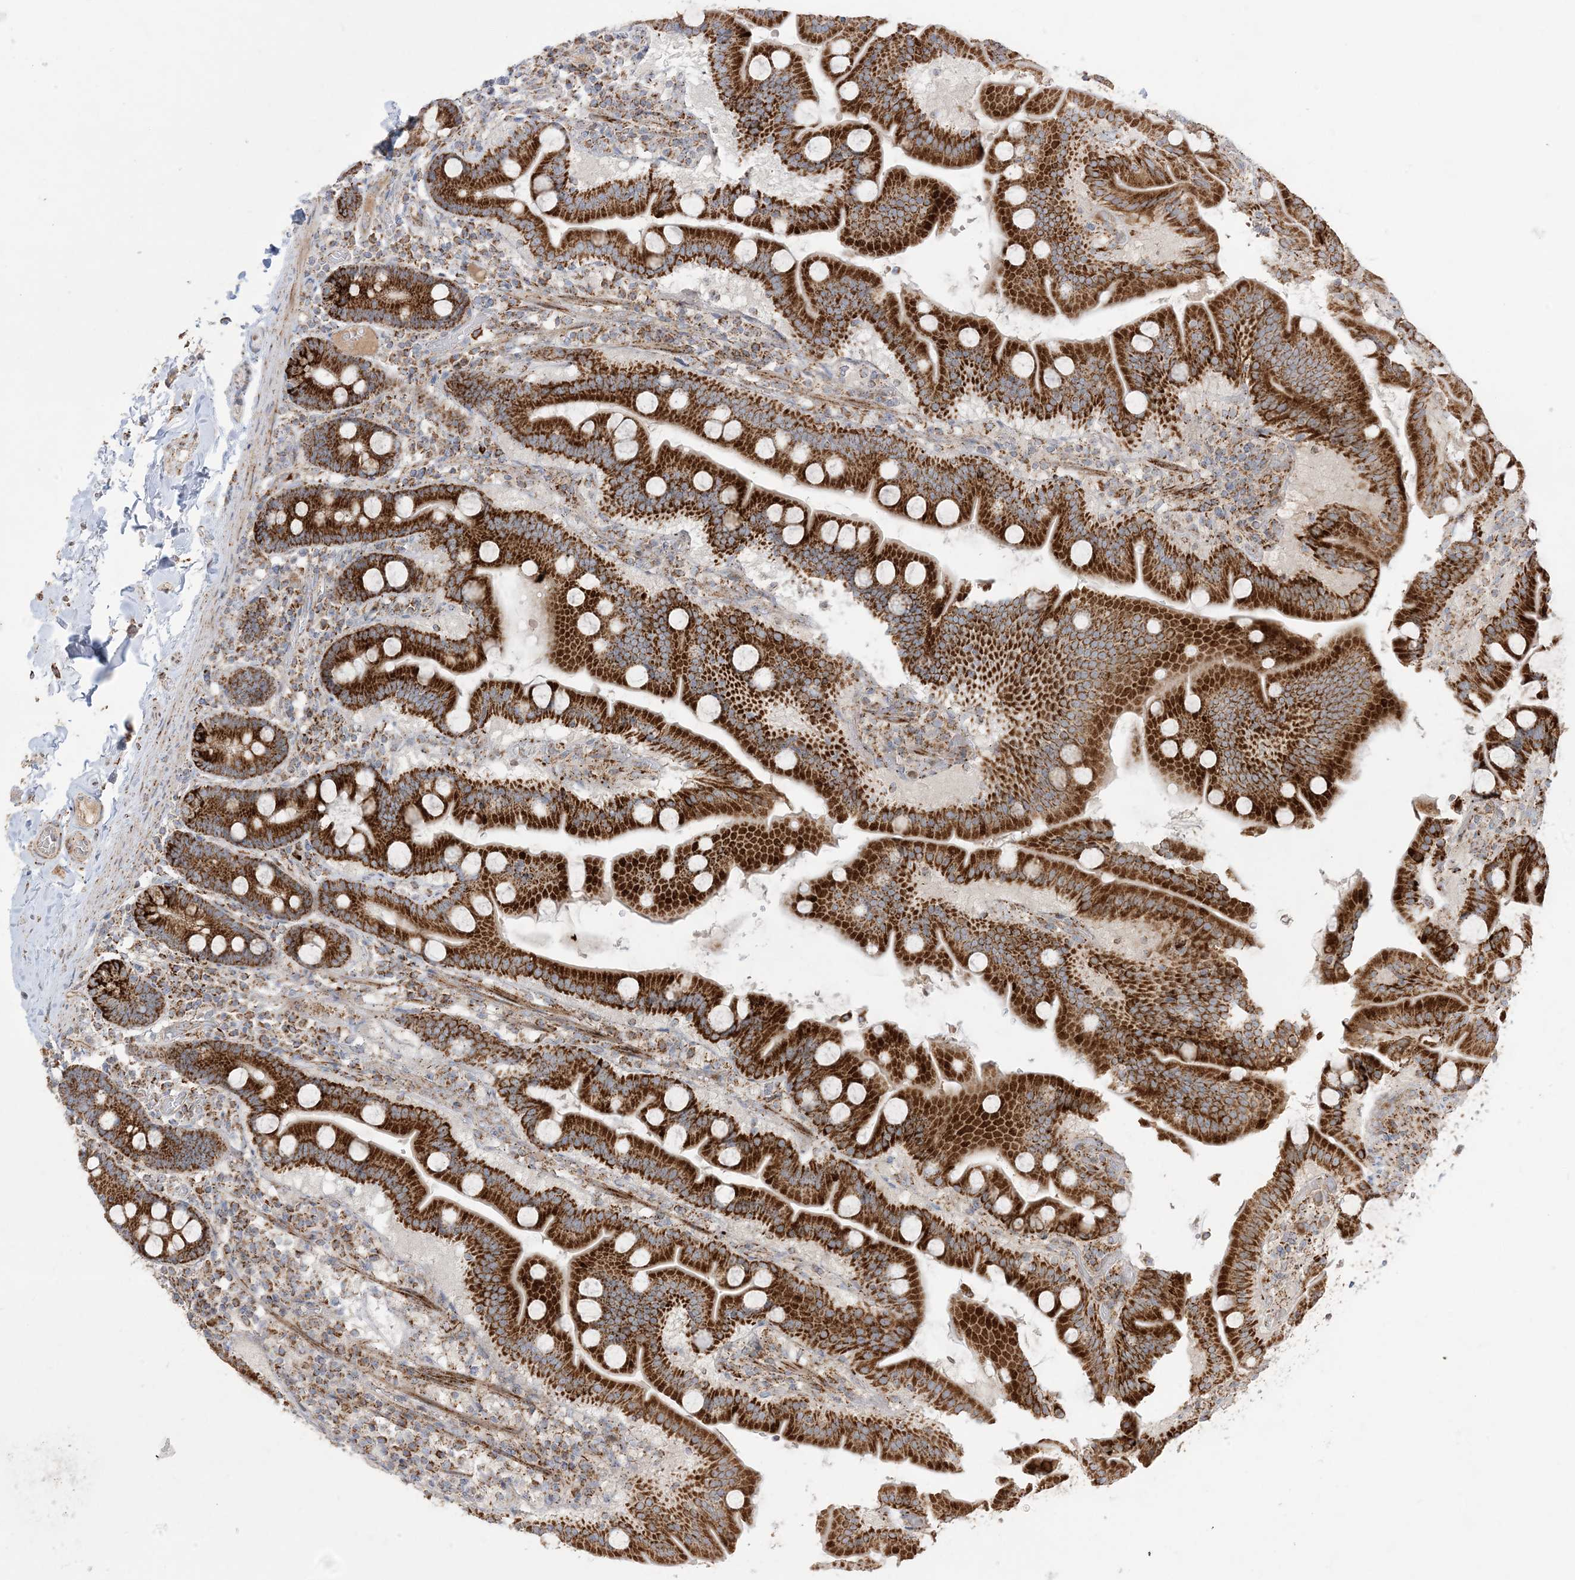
{"staining": {"intensity": "strong", "quantity": ">75%", "location": "cytoplasmic/membranous"}, "tissue": "duodenum", "cell_type": "Glandular cells", "image_type": "normal", "snomed": [{"axis": "morphology", "description": "Normal tissue, NOS"}, {"axis": "topography", "description": "Duodenum"}], "caption": "Glandular cells reveal high levels of strong cytoplasmic/membranous positivity in about >75% of cells in unremarkable human duodenum.", "gene": "NDUFAF3", "patient": {"sex": "male", "age": 55}}